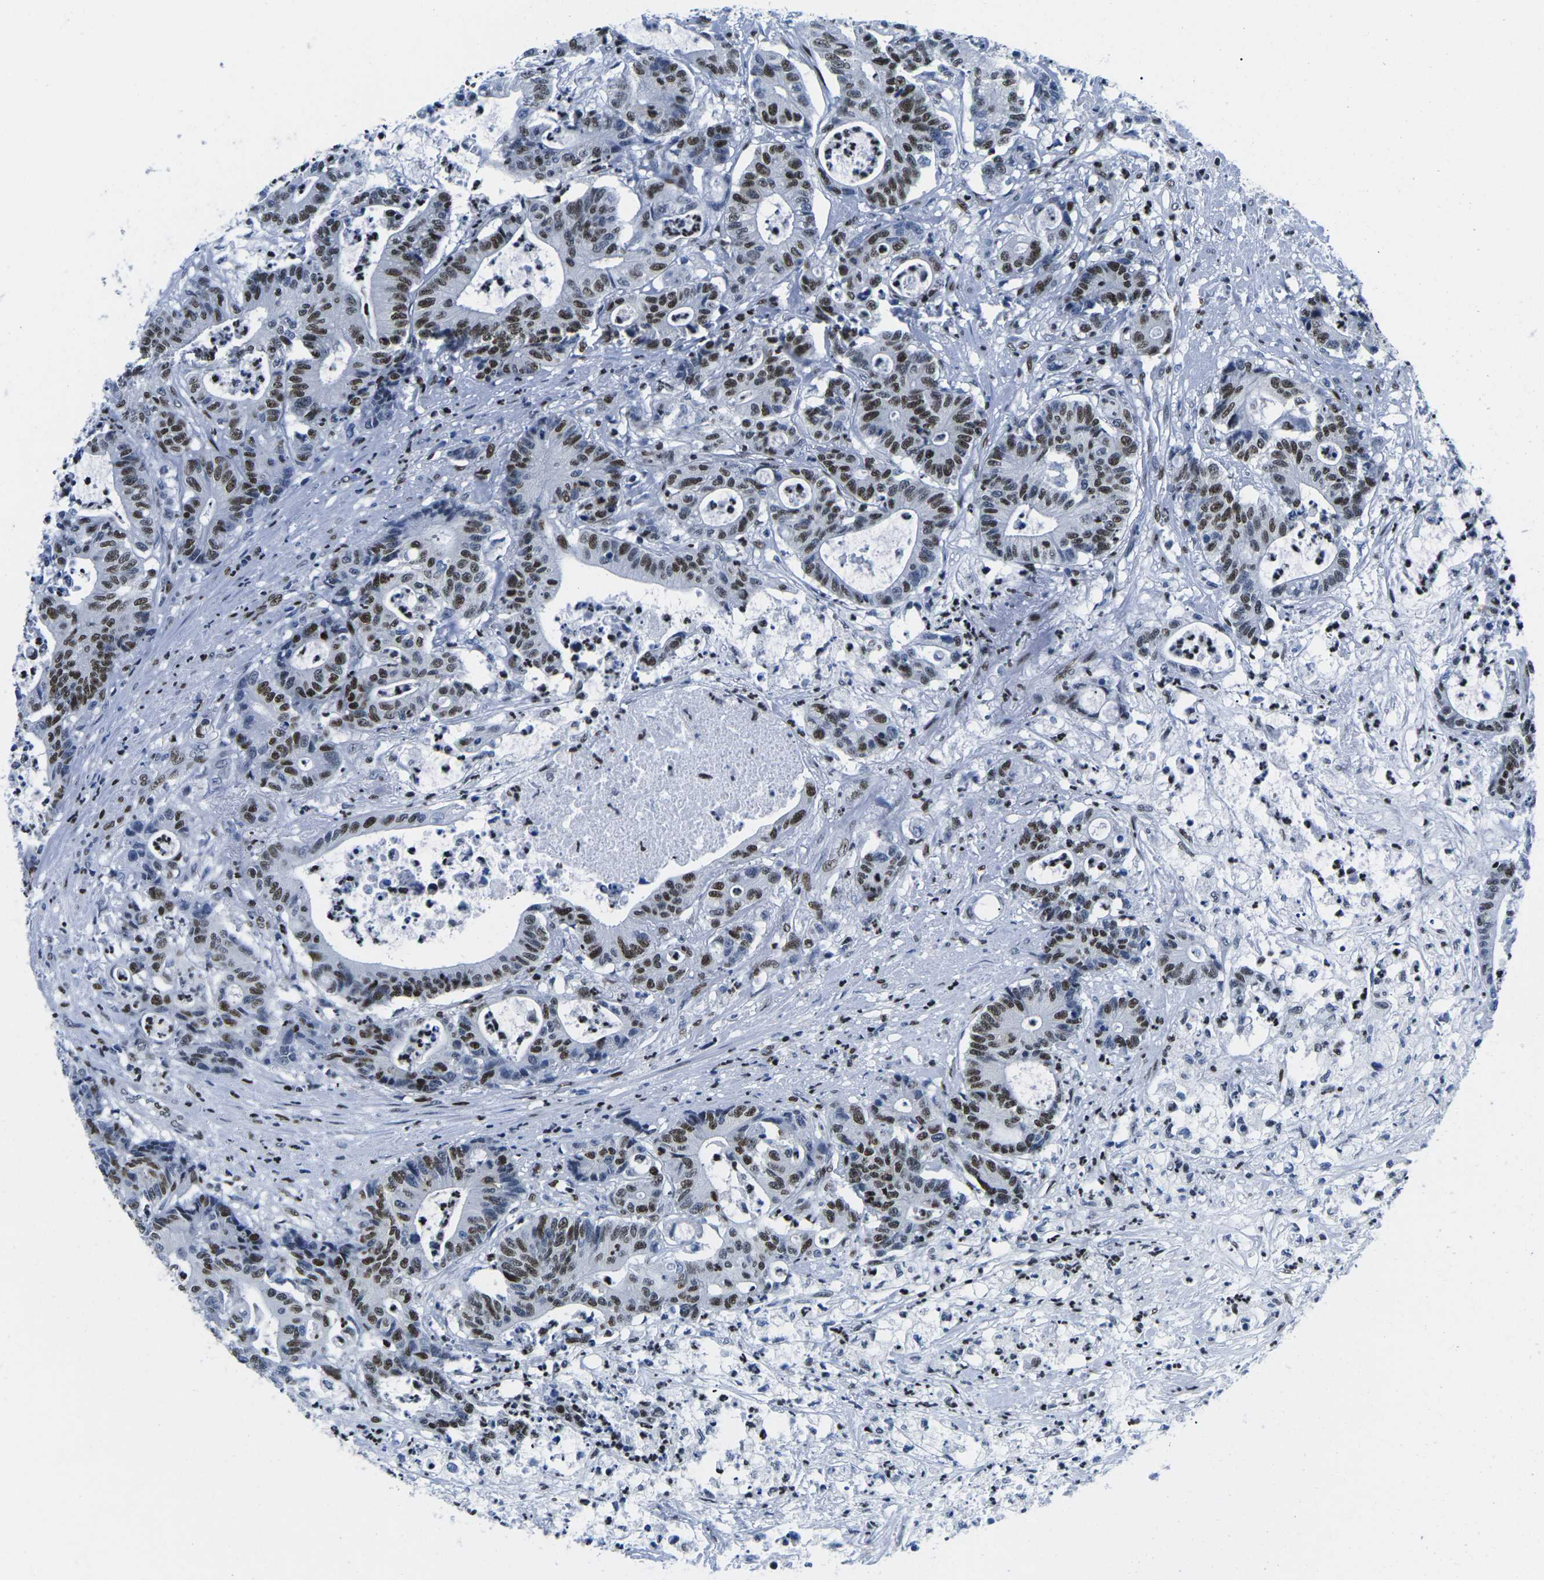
{"staining": {"intensity": "moderate", "quantity": ">75%", "location": "nuclear"}, "tissue": "colorectal cancer", "cell_type": "Tumor cells", "image_type": "cancer", "snomed": [{"axis": "morphology", "description": "Adenocarcinoma, NOS"}, {"axis": "topography", "description": "Colon"}], "caption": "Colorectal adenocarcinoma stained for a protein reveals moderate nuclear positivity in tumor cells. The protein is stained brown, and the nuclei are stained in blue (DAB (3,3'-diaminobenzidine) IHC with brightfield microscopy, high magnification).", "gene": "ATF1", "patient": {"sex": "female", "age": 84}}